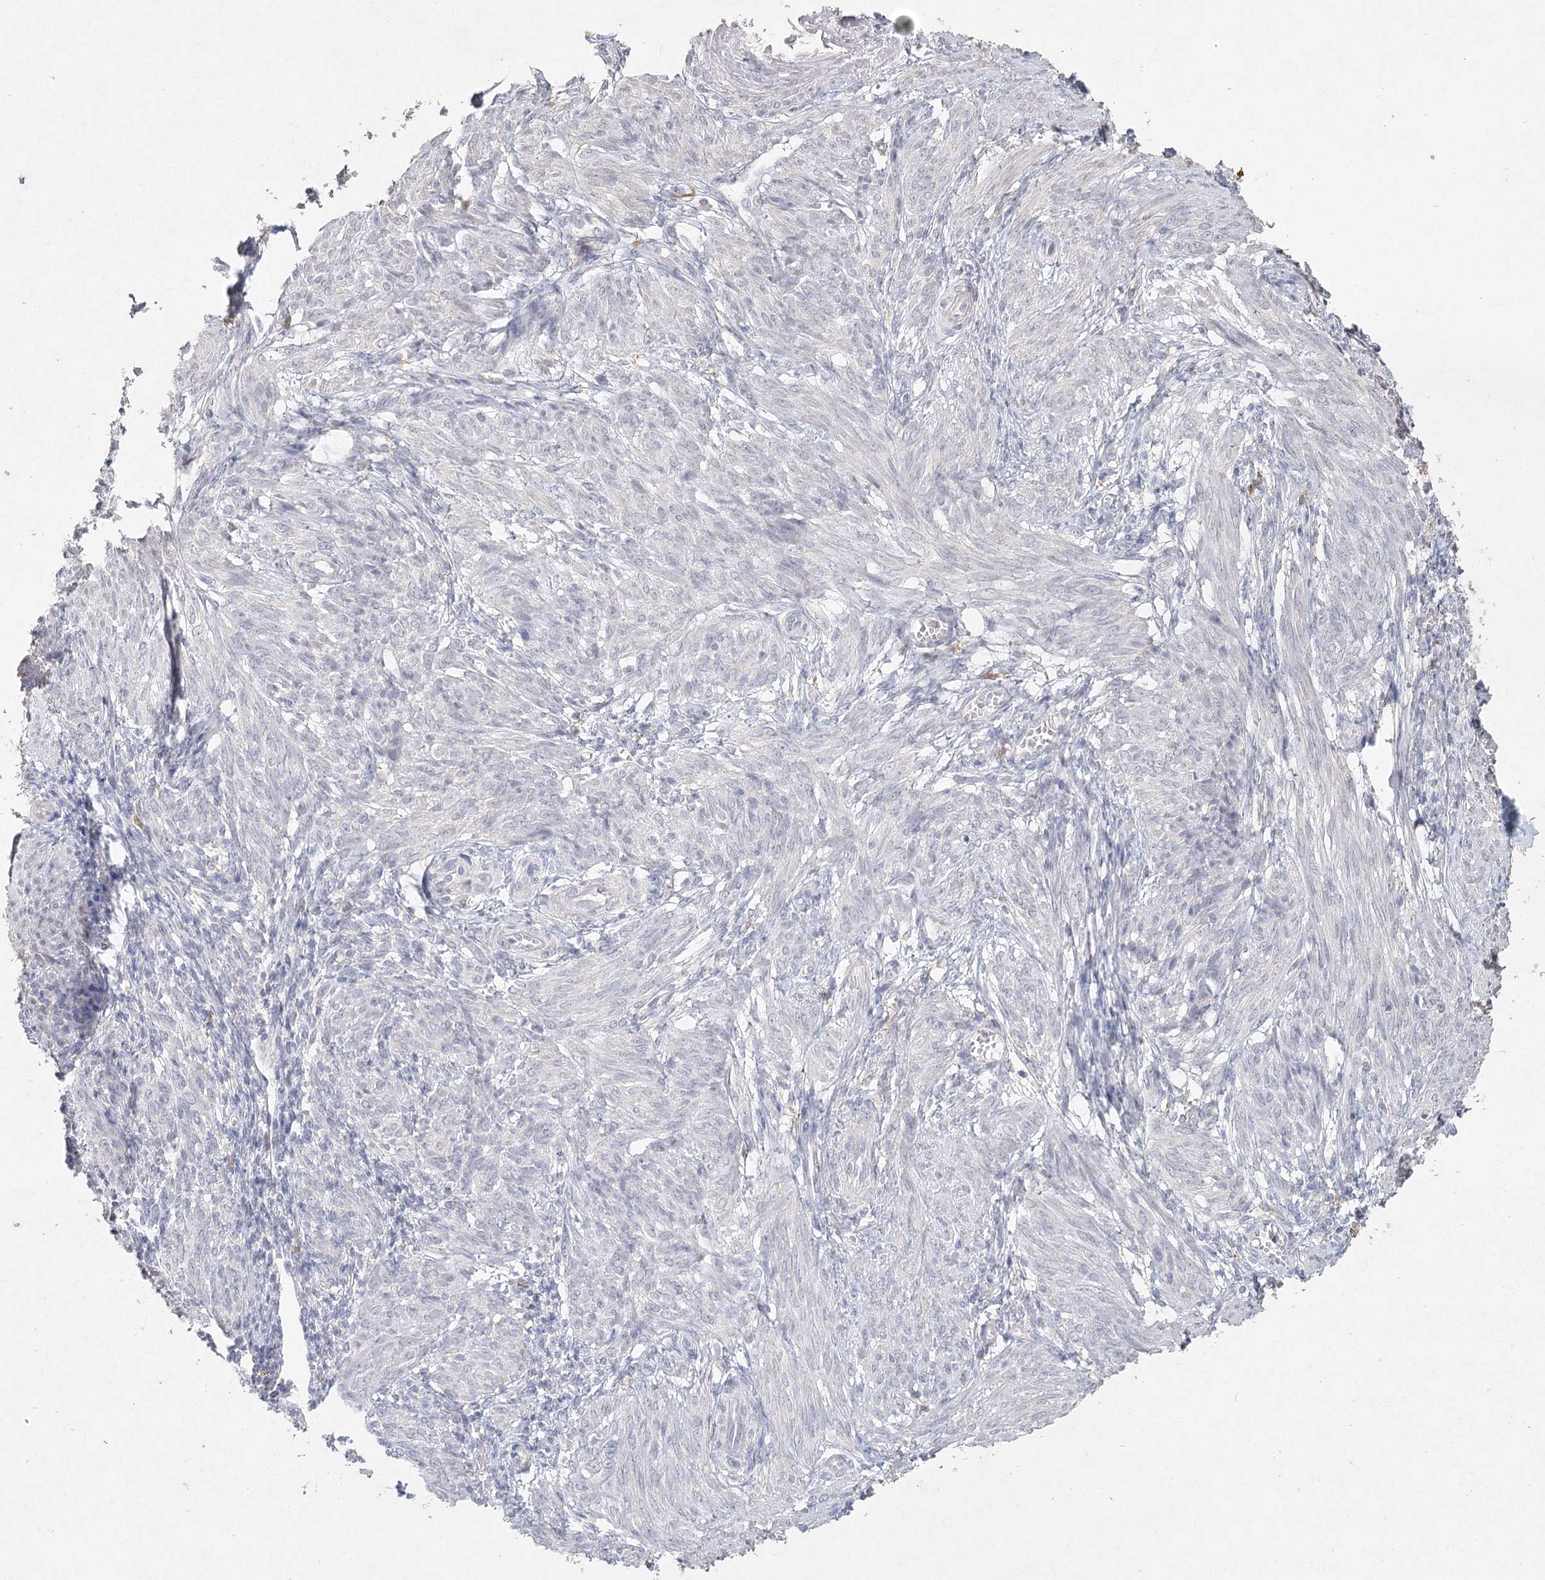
{"staining": {"intensity": "negative", "quantity": "none", "location": "none"}, "tissue": "smooth muscle", "cell_type": "Smooth muscle cells", "image_type": "normal", "snomed": [{"axis": "morphology", "description": "Normal tissue, NOS"}, {"axis": "topography", "description": "Smooth muscle"}], "caption": "Smooth muscle stained for a protein using immunohistochemistry exhibits no staining smooth muscle cells.", "gene": "ARSI", "patient": {"sex": "female", "age": 39}}